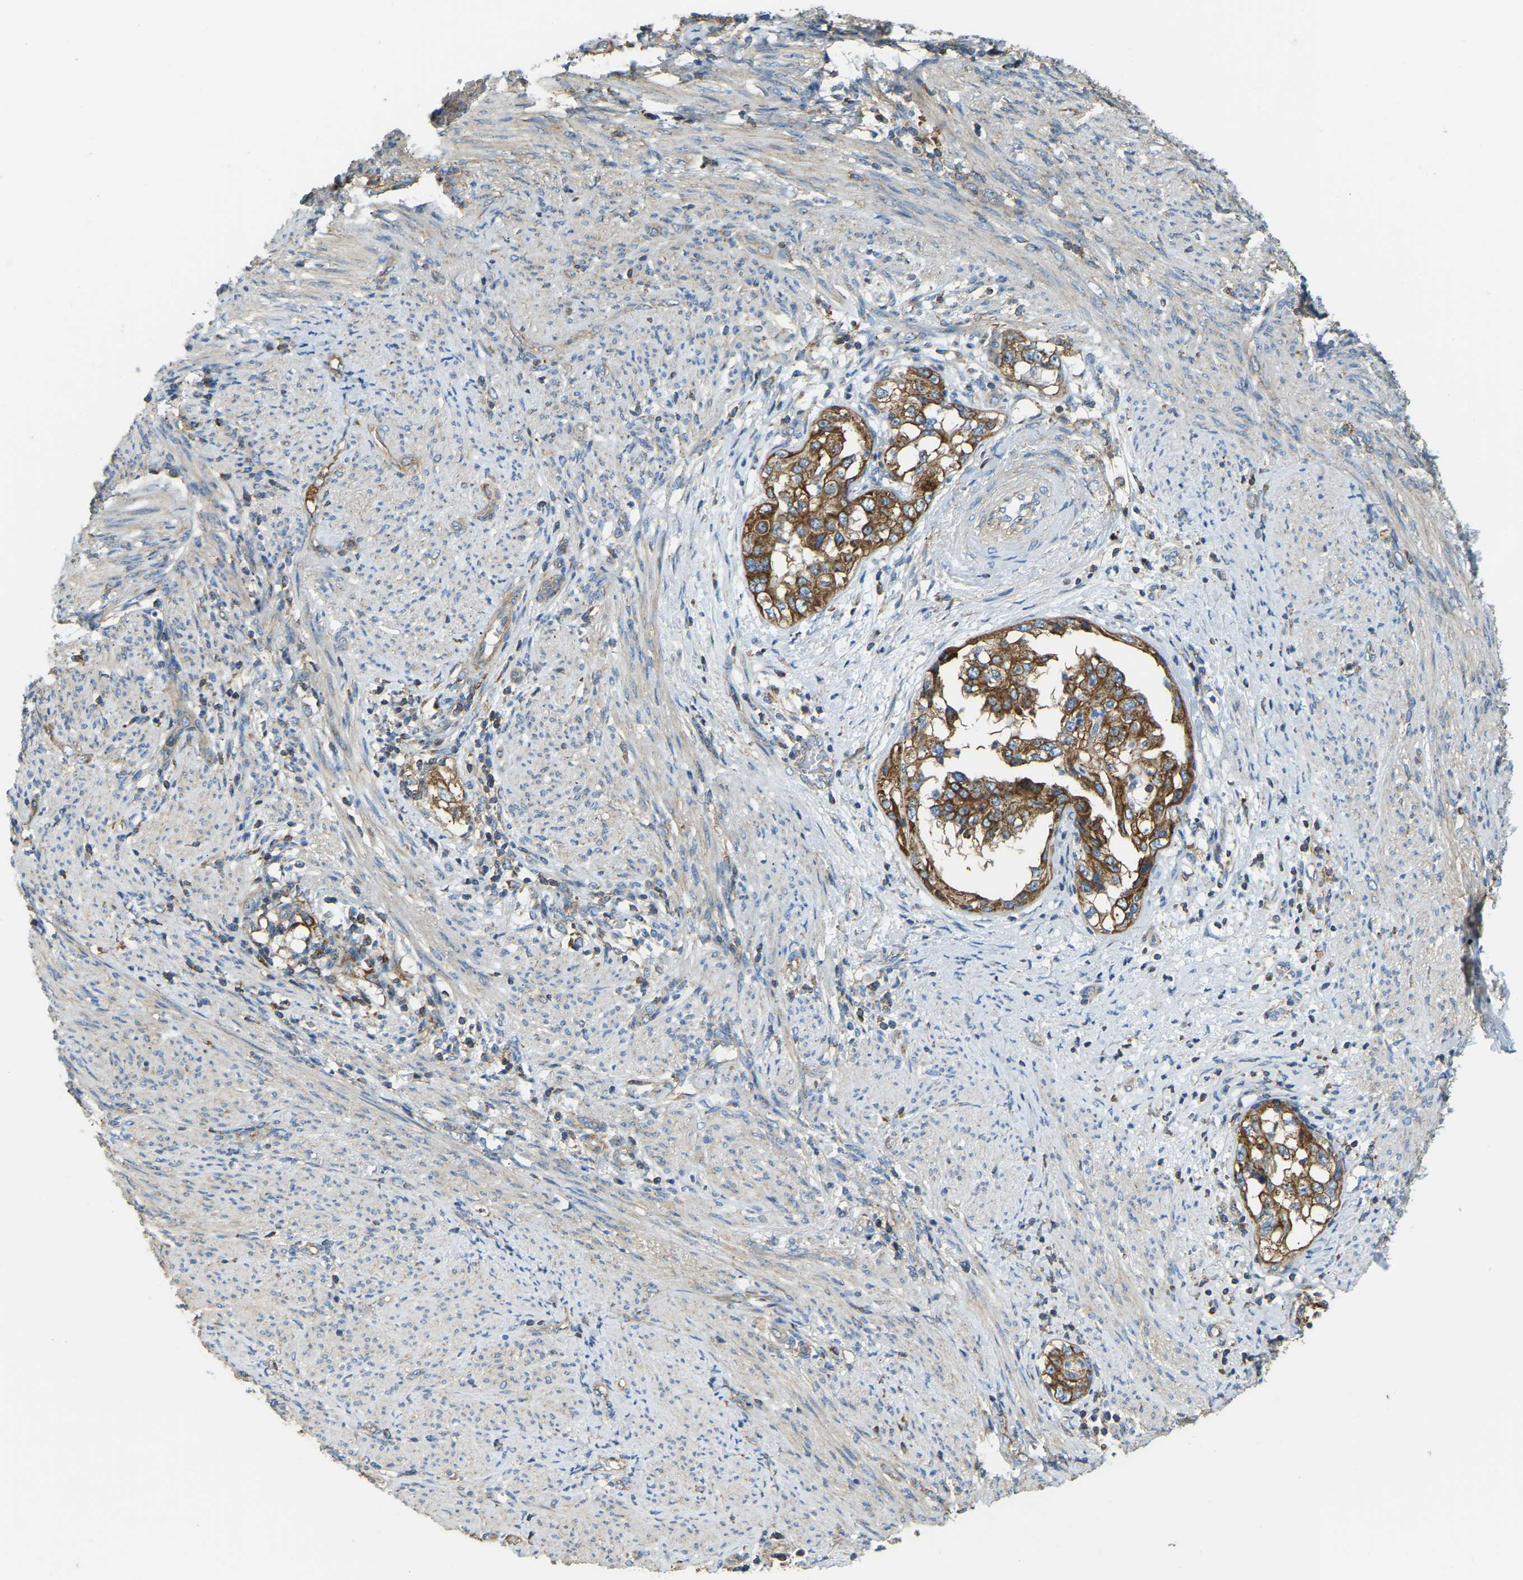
{"staining": {"intensity": "strong", "quantity": ">75%", "location": "cytoplasmic/membranous"}, "tissue": "endometrial cancer", "cell_type": "Tumor cells", "image_type": "cancer", "snomed": [{"axis": "morphology", "description": "Adenocarcinoma, NOS"}, {"axis": "topography", "description": "Endometrium"}], "caption": "Immunohistochemistry of adenocarcinoma (endometrial) demonstrates high levels of strong cytoplasmic/membranous staining in approximately >75% of tumor cells.", "gene": "AHNAK", "patient": {"sex": "female", "age": 85}}